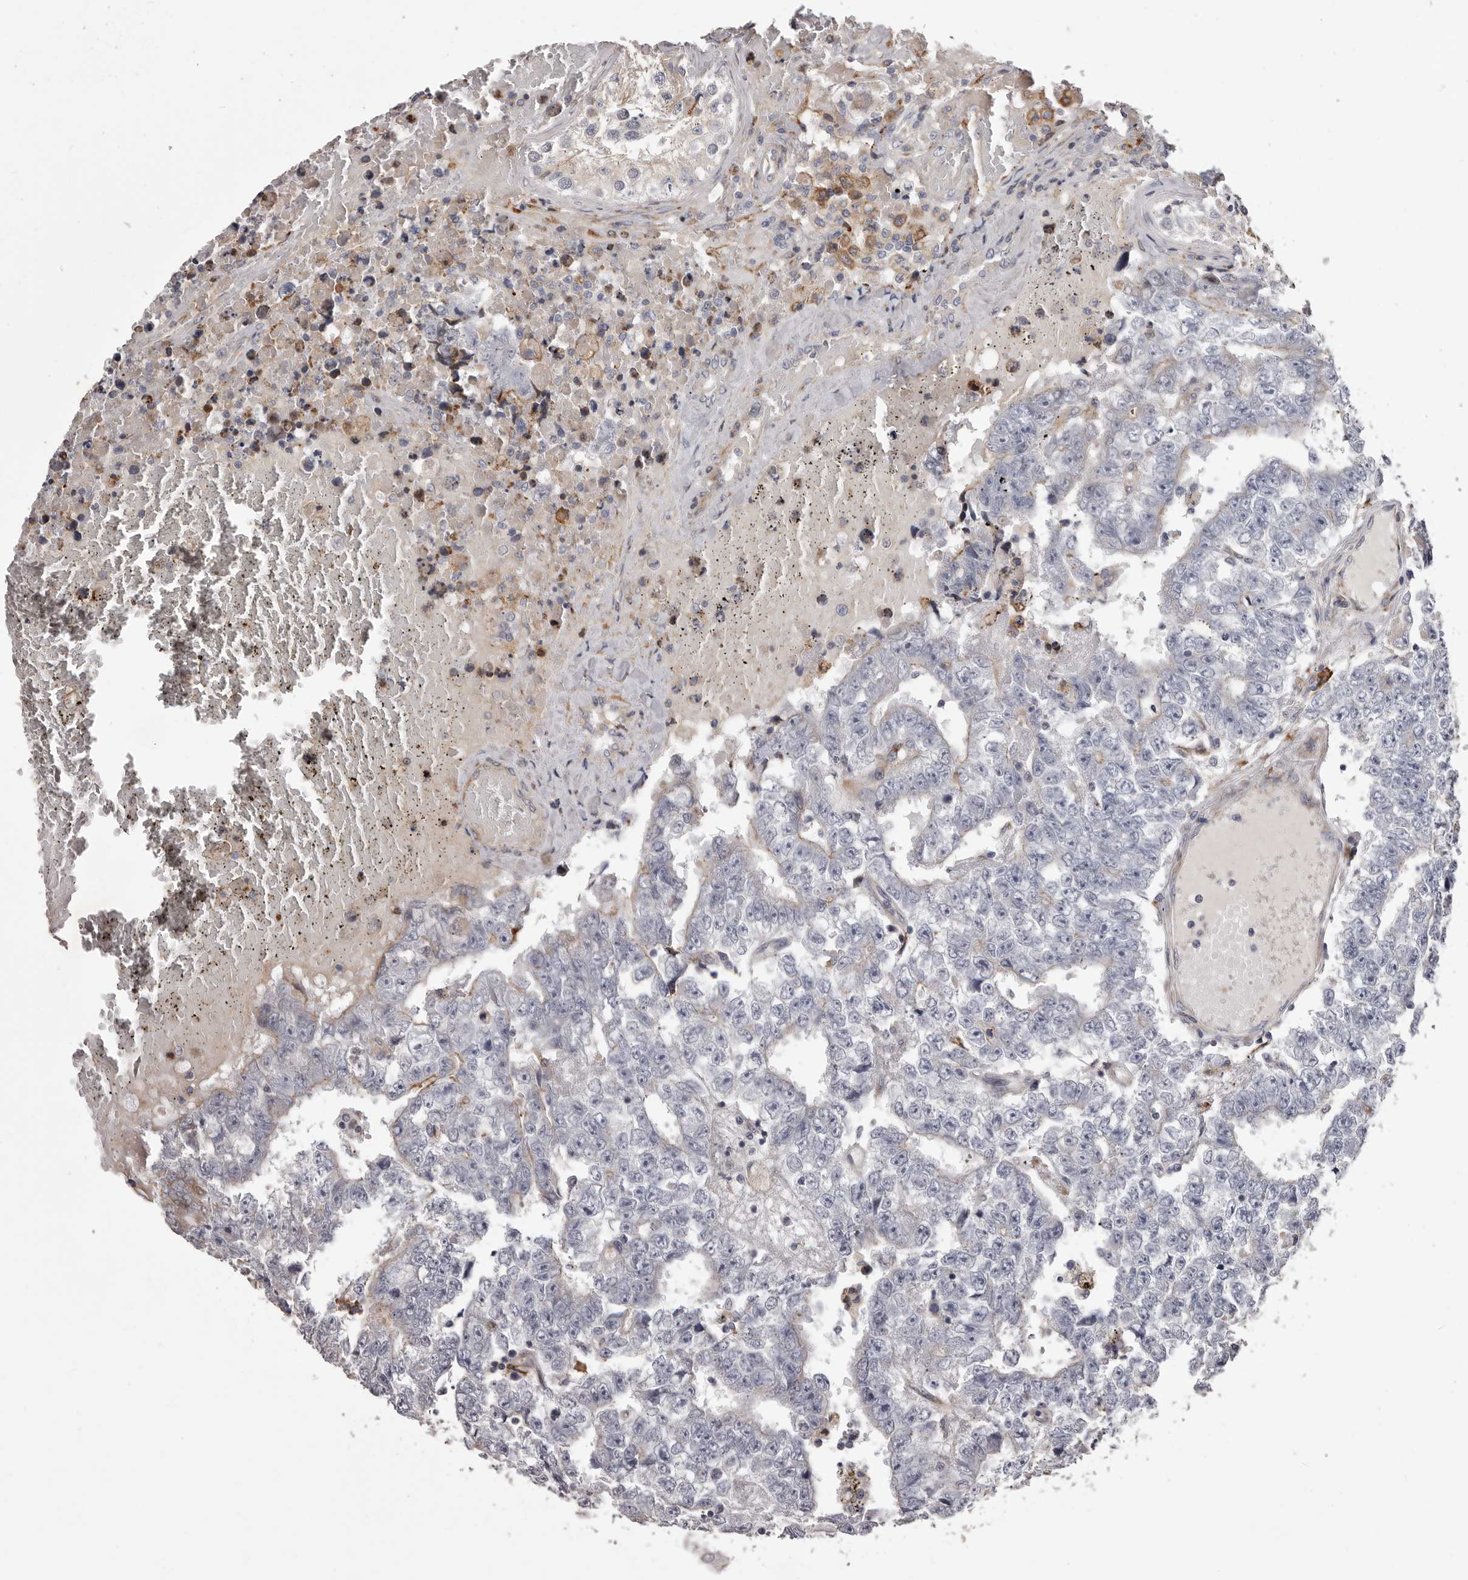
{"staining": {"intensity": "negative", "quantity": "none", "location": "none"}, "tissue": "testis cancer", "cell_type": "Tumor cells", "image_type": "cancer", "snomed": [{"axis": "morphology", "description": "Carcinoma, Embryonal, NOS"}, {"axis": "topography", "description": "Testis"}], "caption": "Tumor cells show no significant expression in testis embryonal carcinoma.", "gene": "ALPK1", "patient": {"sex": "male", "age": 25}}